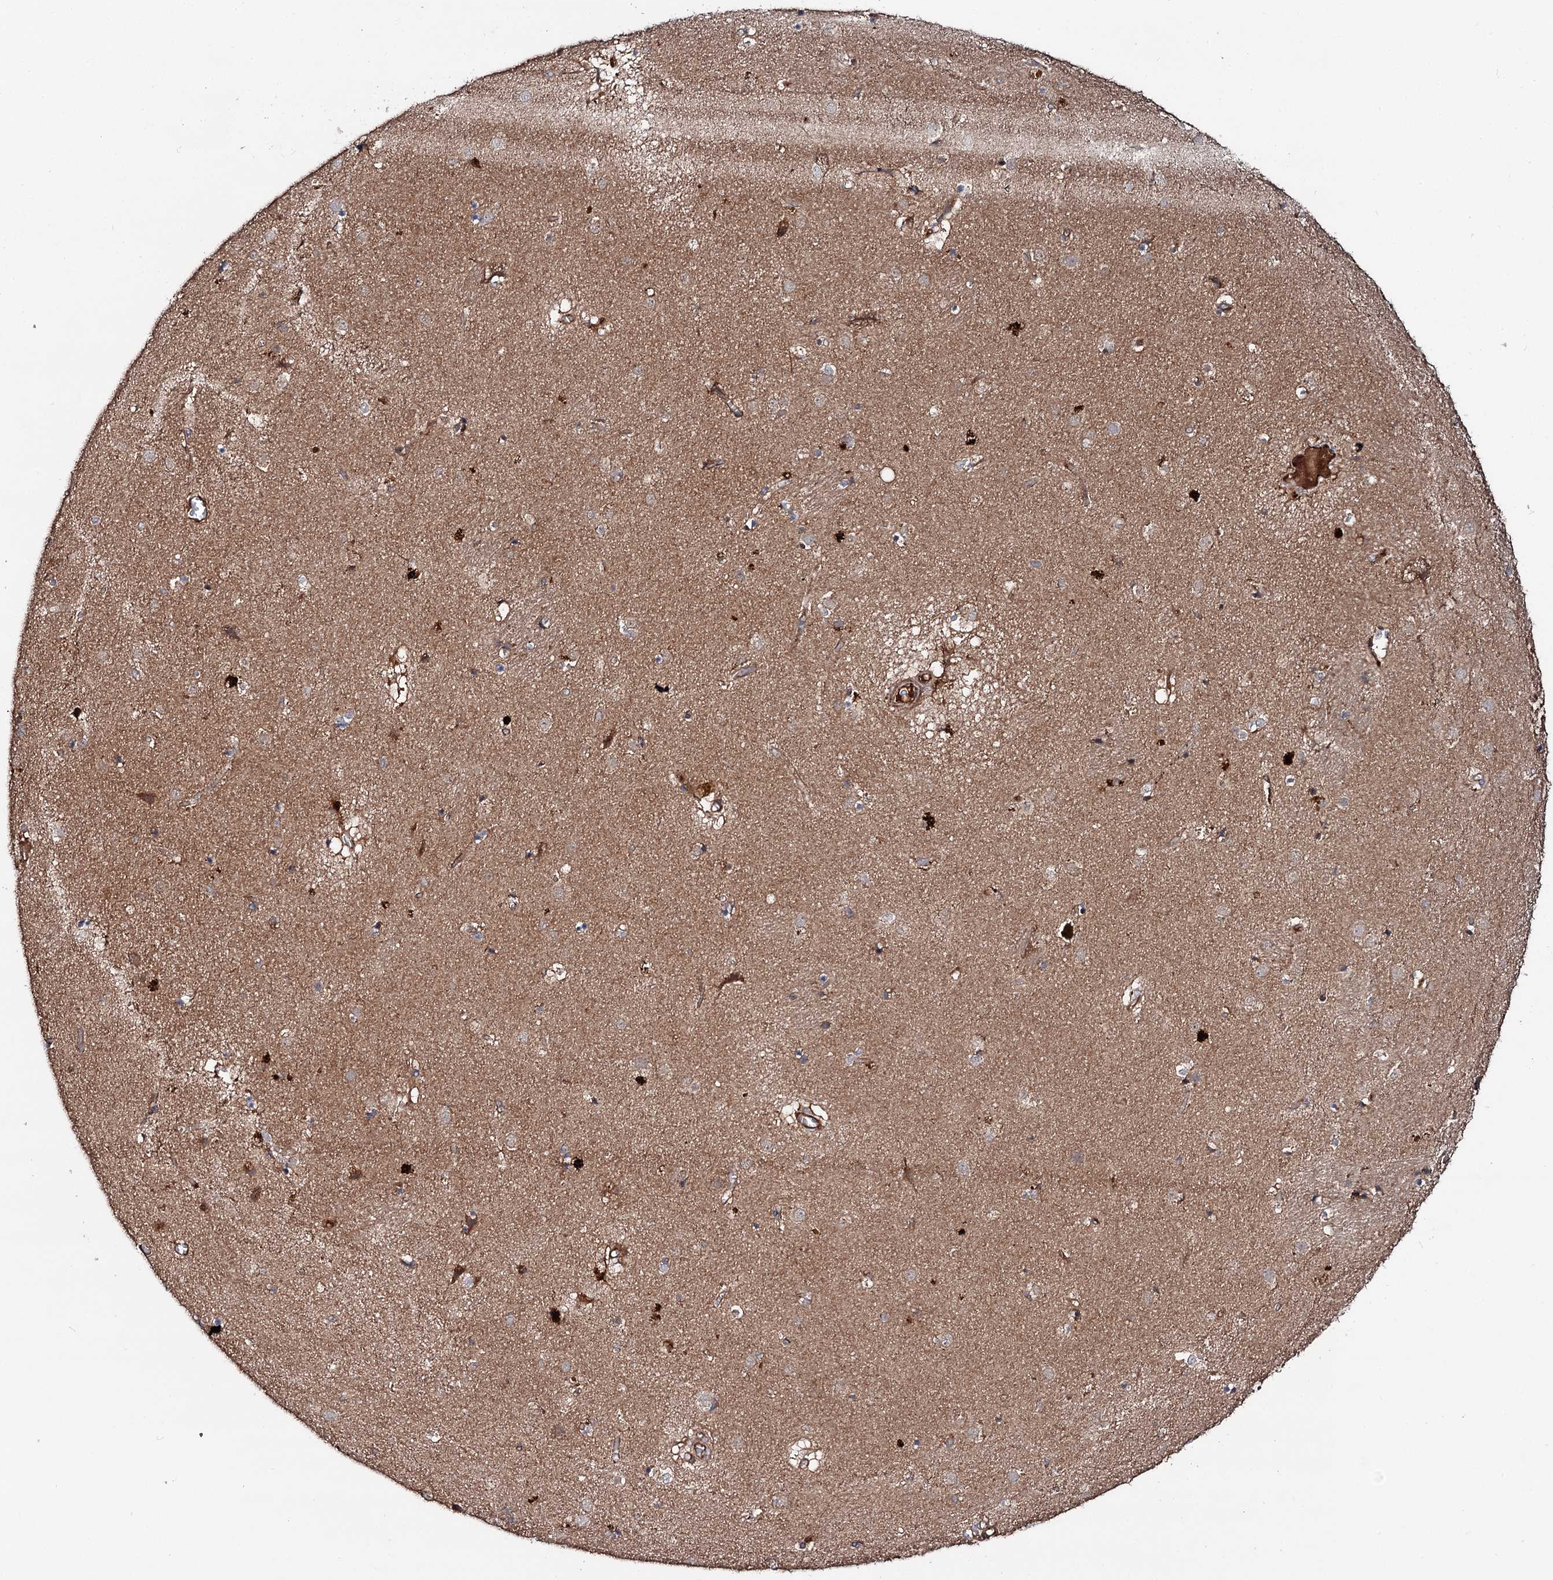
{"staining": {"intensity": "moderate", "quantity": "25%-75%", "location": "cytoplasmic/membranous"}, "tissue": "caudate", "cell_type": "Glial cells", "image_type": "normal", "snomed": [{"axis": "morphology", "description": "Normal tissue, NOS"}, {"axis": "topography", "description": "Lateral ventricle wall"}], "caption": "Glial cells display moderate cytoplasmic/membranous expression in approximately 25%-75% of cells in benign caudate. The staining was performed using DAB (3,3'-diaminobenzidine), with brown indicating positive protein expression. Nuclei are stained blue with hematoxylin.", "gene": "ADGRG4", "patient": {"sex": "male", "age": 70}}